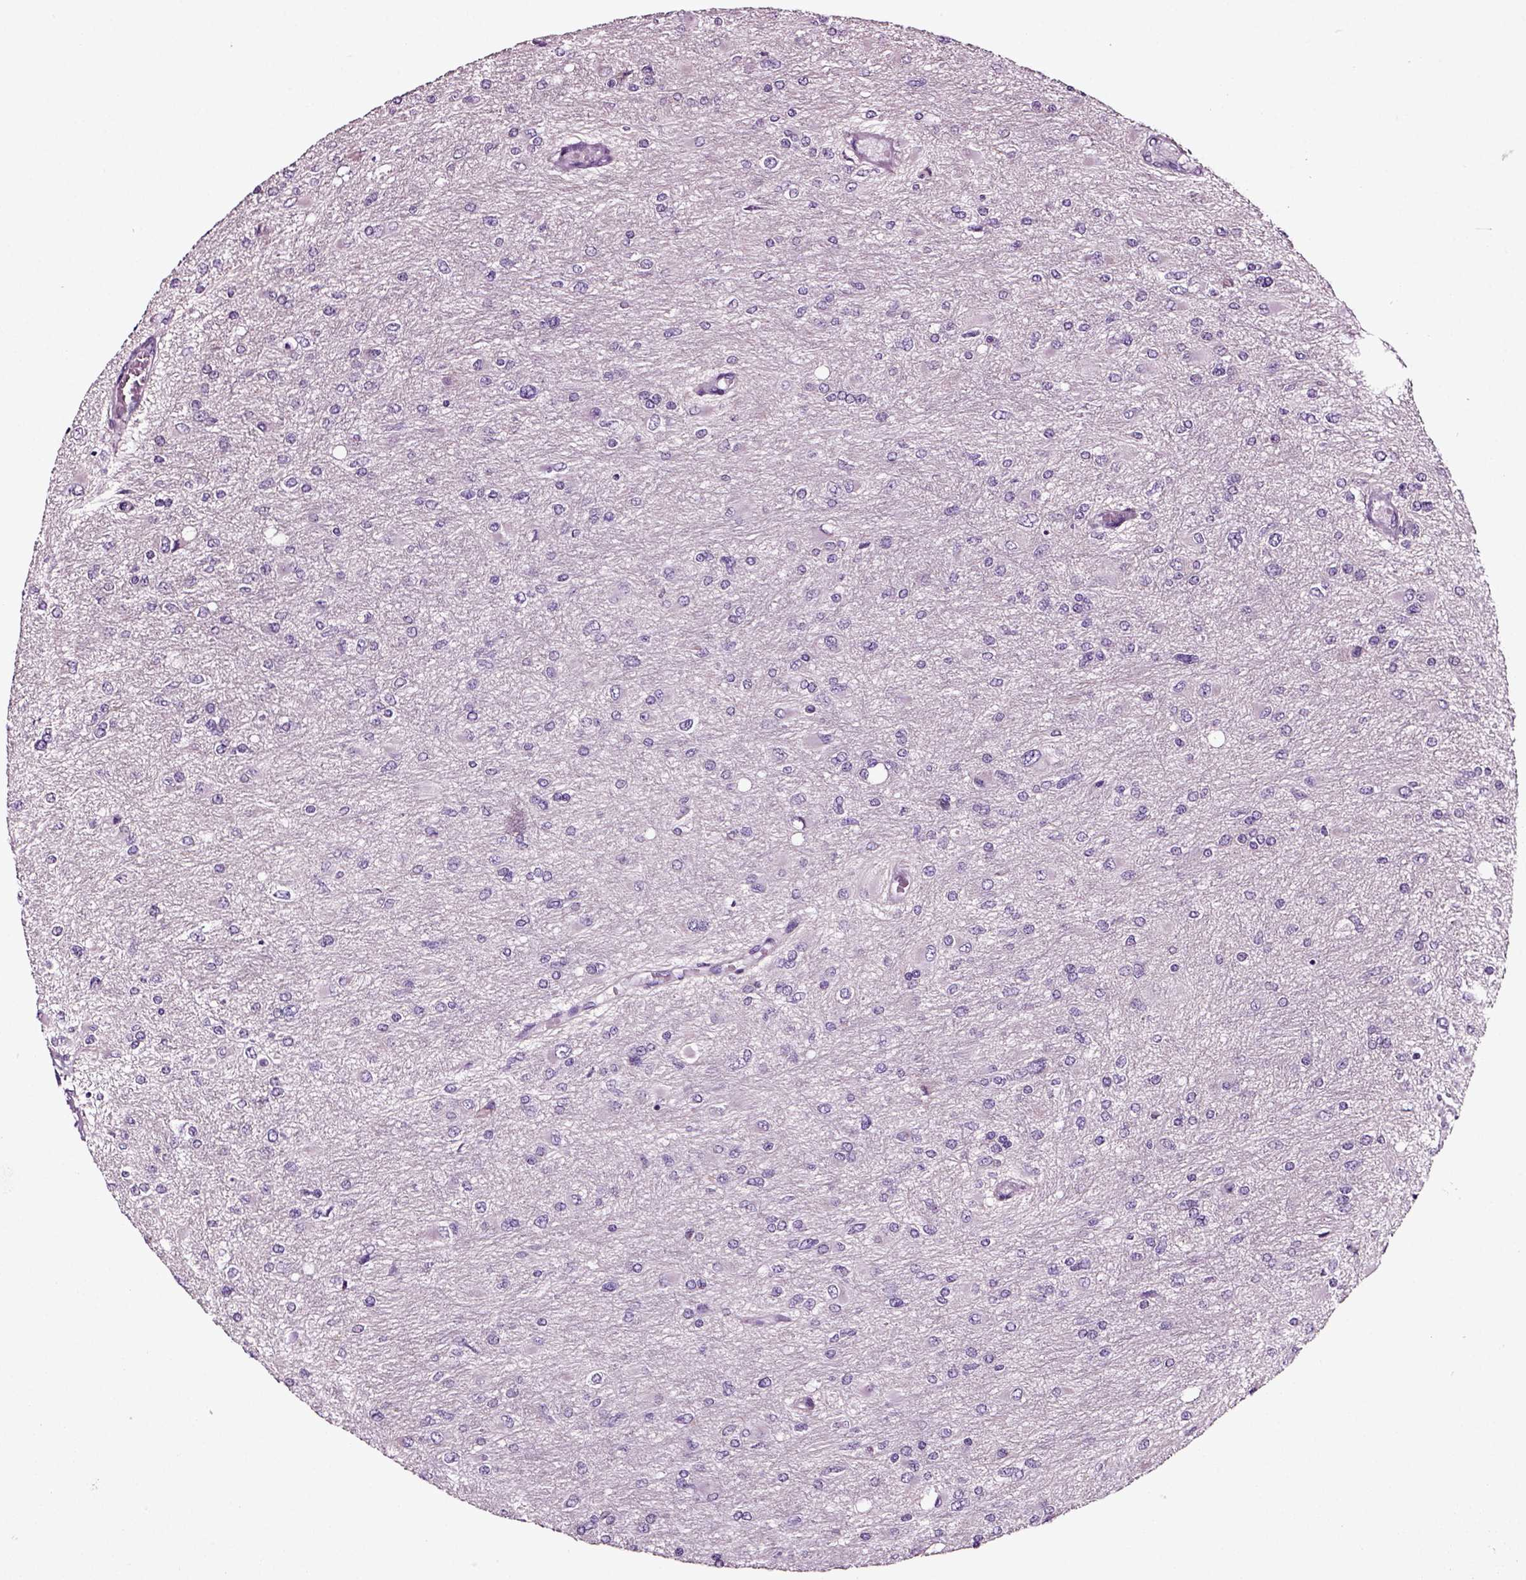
{"staining": {"intensity": "negative", "quantity": "none", "location": "none"}, "tissue": "glioma", "cell_type": "Tumor cells", "image_type": "cancer", "snomed": [{"axis": "morphology", "description": "Glioma, malignant, High grade"}, {"axis": "topography", "description": "Cerebral cortex"}], "caption": "DAB (3,3'-diaminobenzidine) immunohistochemical staining of malignant glioma (high-grade) demonstrates no significant staining in tumor cells. (Stains: DAB (3,3'-diaminobenzidine) immunohistochemistry with hematoxylin counter stain, Microscopy: brightfield microscopy at high magnification).", "gene": "ARID3A", "patient": {"sex": "female", "age": 36}}